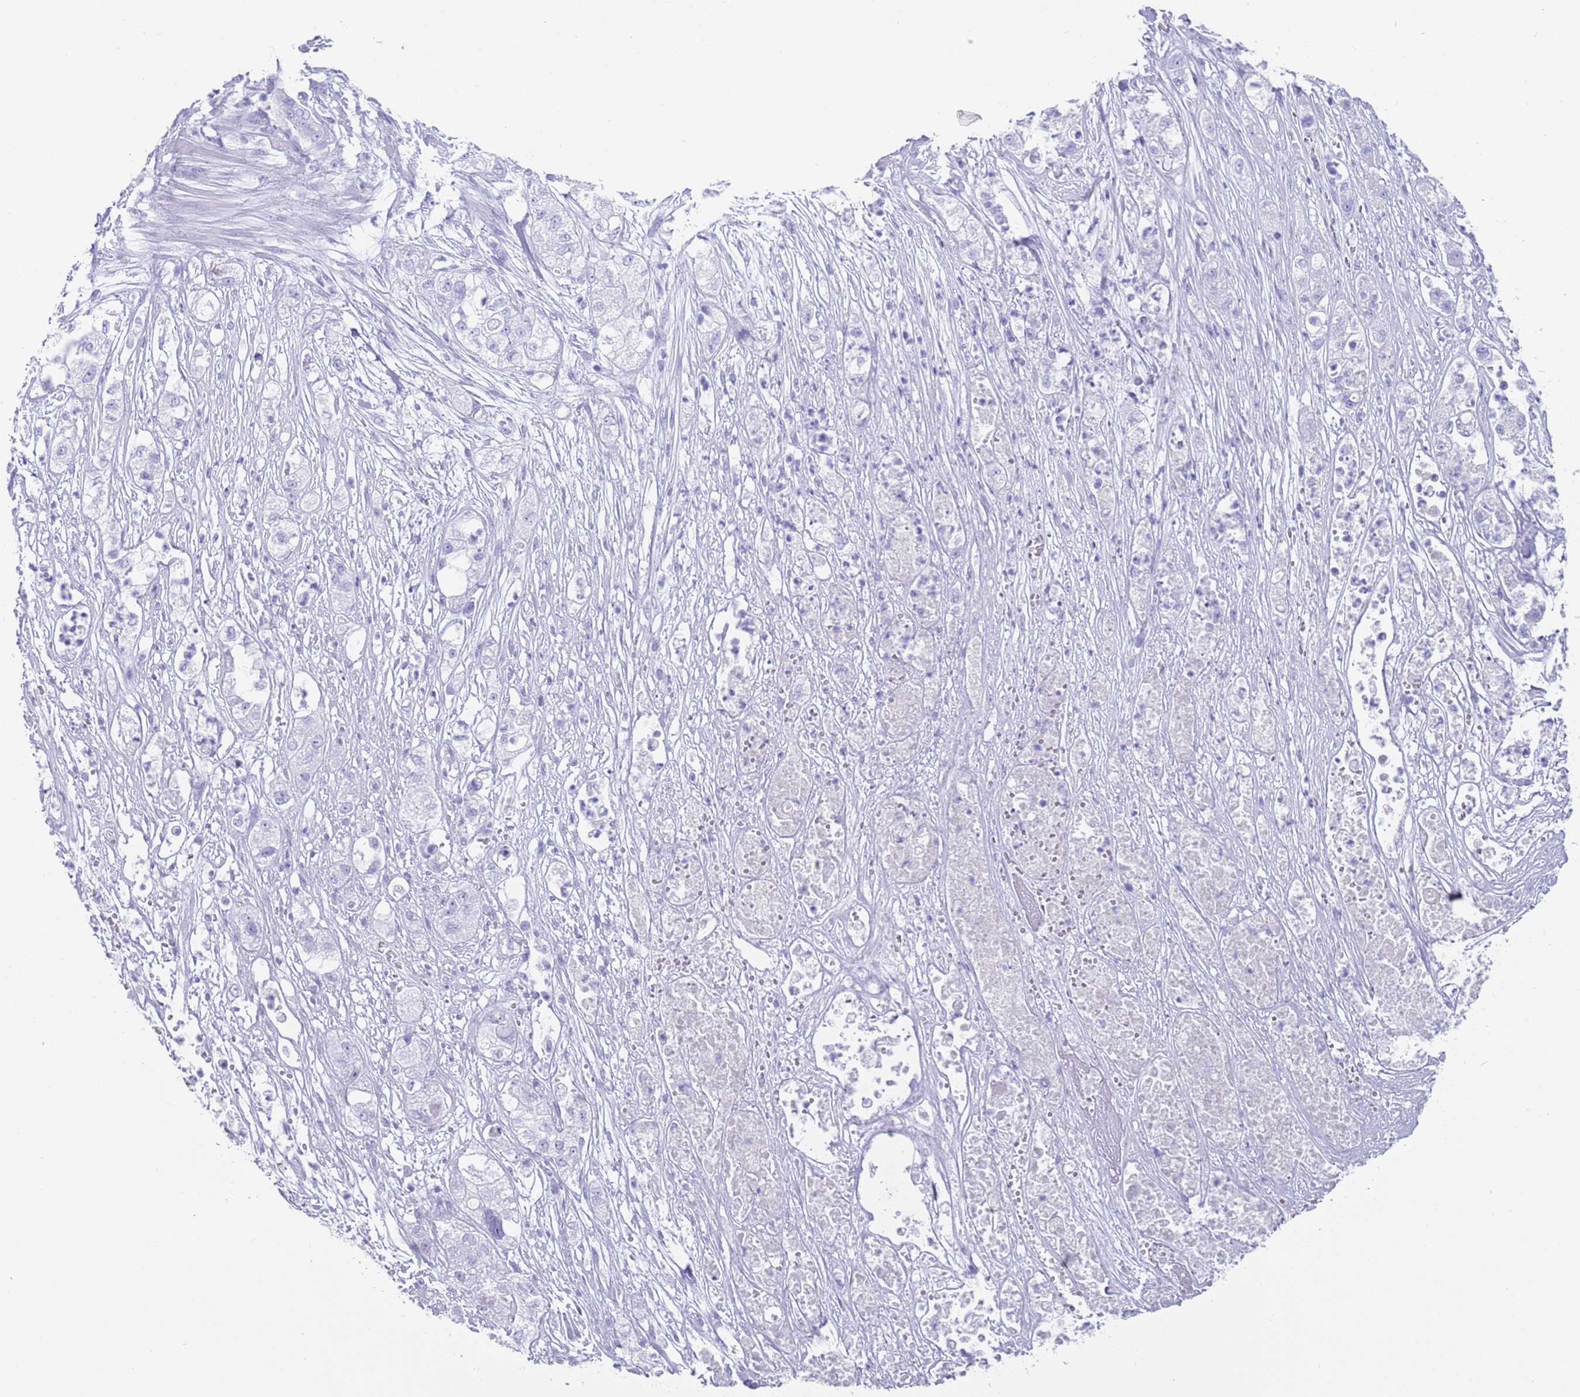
{"staining": {"intensity": "negative", "quantity": "none", "location": "none"}, "tissue": "pancreatic cancer", "cell_type": "Tumor cells", "image_type": "cancer", "snomed": [{"axis": "morphology", "description": "Adenocarcinoma, NOS"}, {"axis": "topography", "description": "Pancreas"}], "caption": "Pancreatic cancer (adenocarcinoma) stained for a protein using immunohistochemistry (IHC) demonstrates no expression tumor cells.", "gene": "MYADML2", "patient": {"sex": "female", "age": 78}}